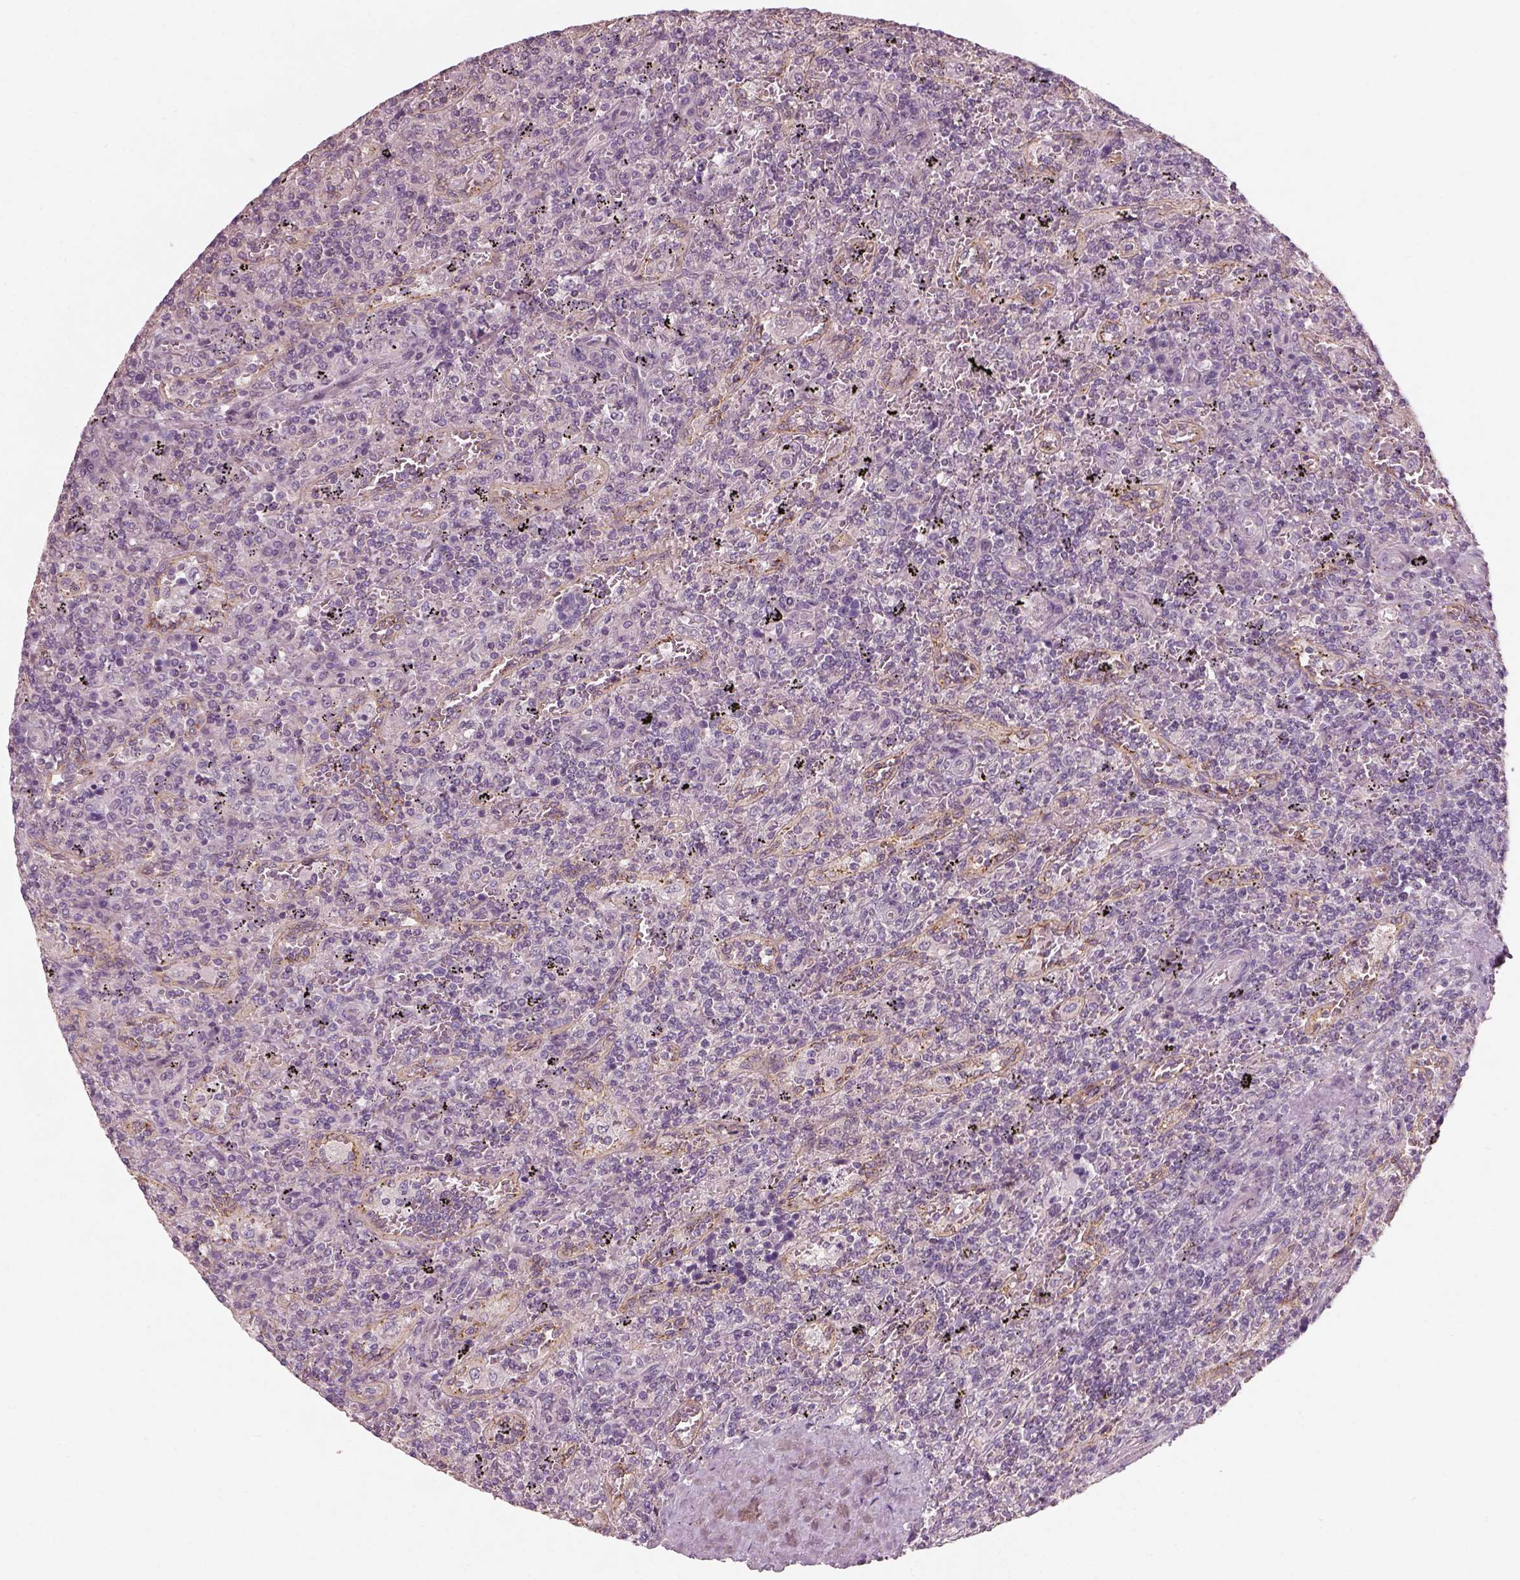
{"staining": {"intensity": "negative", "quantity": "none", "location": "none"}, "tissue": "lymphoma", "cell_type": "Tumor cells", "image_type": "cancer", "snomed": [{"axis": "morphology", "description": "Malignant lymphoma, non-Hodgkin's type, Low grade"}, {"axis": "topography", "description": "Spleen"}], "caption": "High magnification brightfield microscopy of lymphoma stained with DAB (3,3'-diaminobenzidine) (brown) and counterstained with hematoxylin (blue): tumor cells show no significant expression.", "gene": "CDS1", "patient": {"sex": "male", "age": 62}}